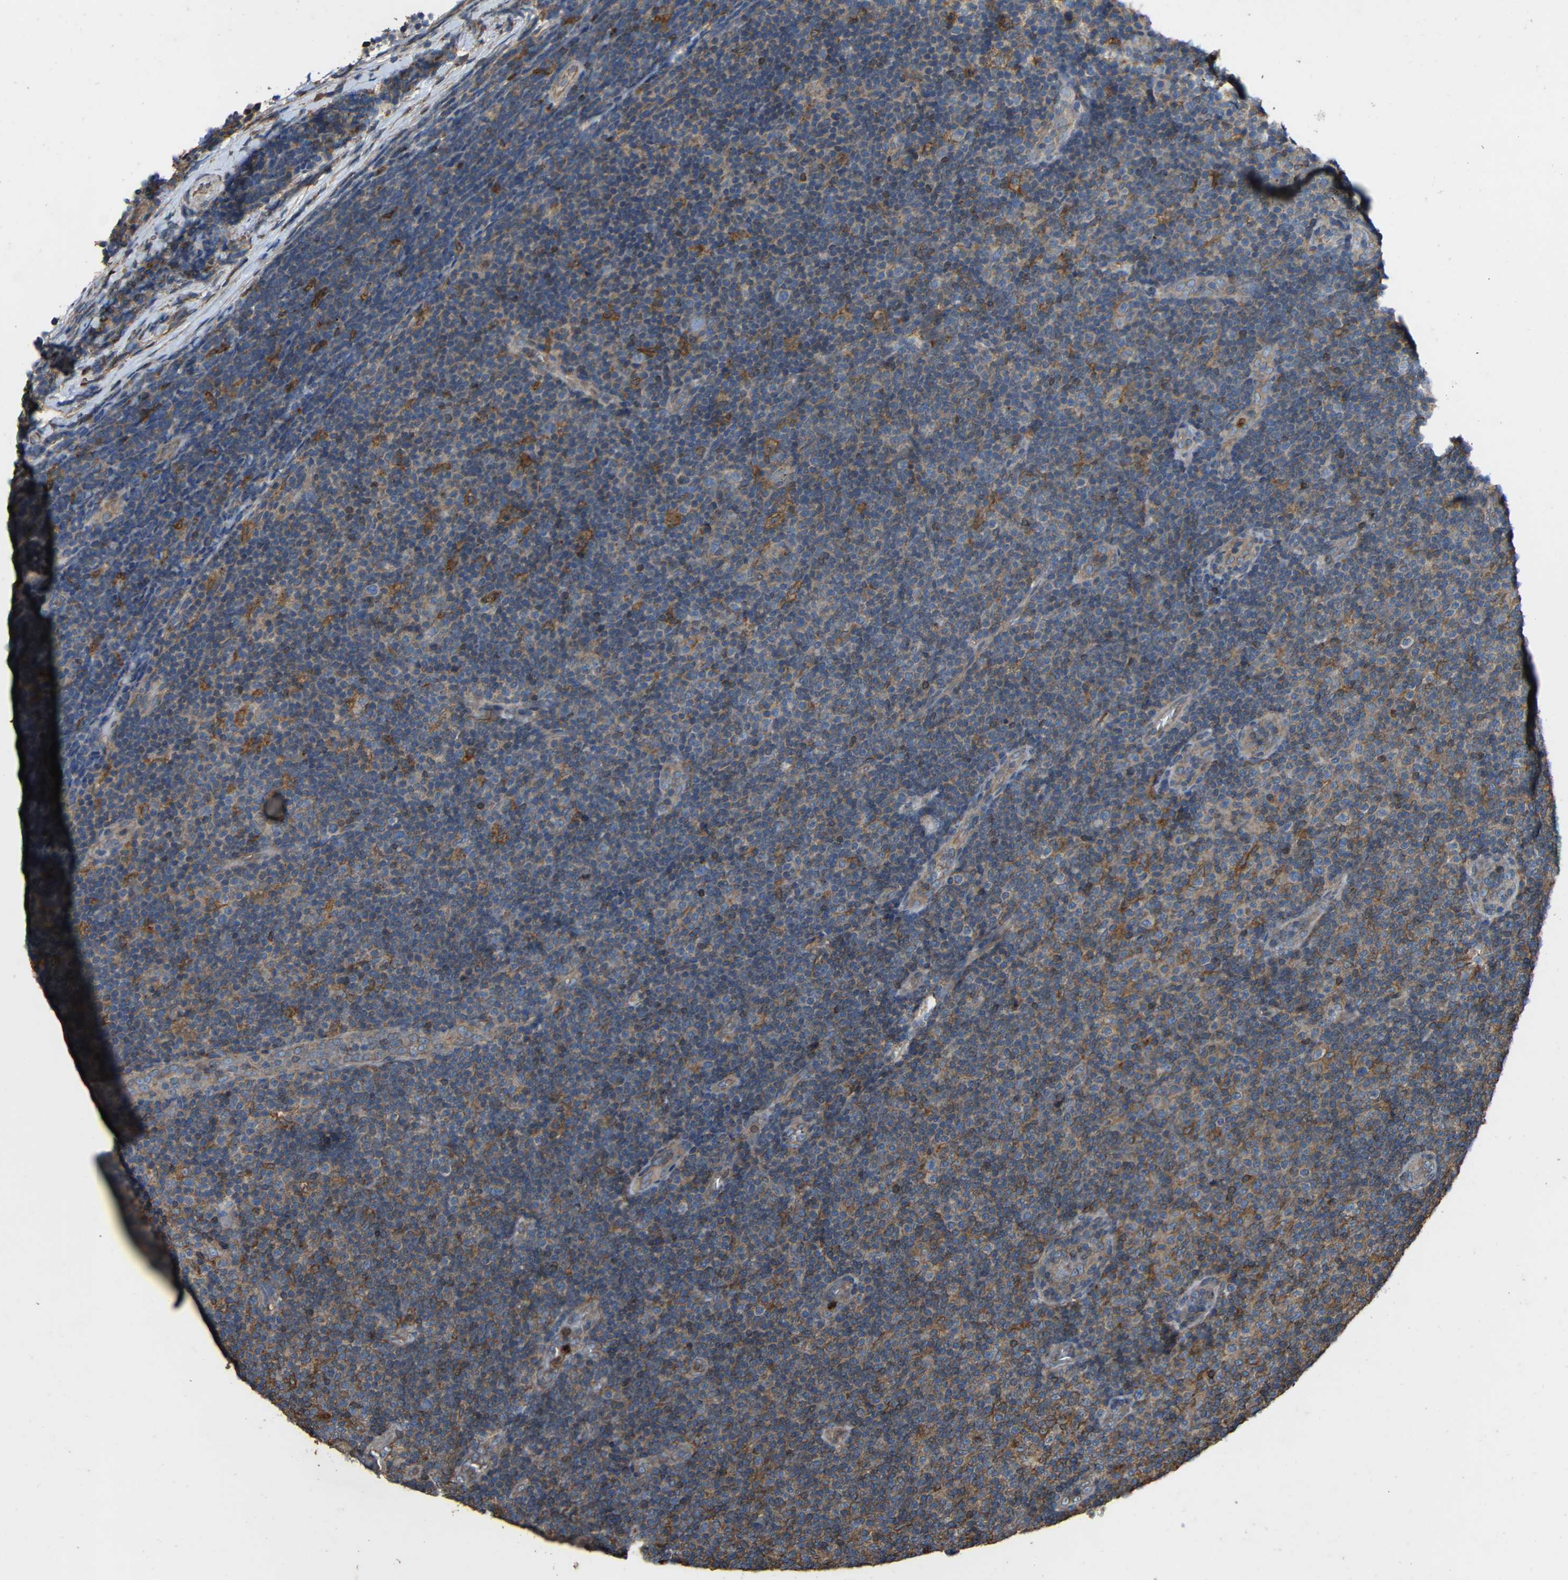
{"staining": {"intensity": "moderate", "quantity": "25%-75%", "location": "cytoplasmic/membranous"}, "tissue": "lymphoma", "cell_type": "Tumor cells", "image_type": "cancer", "snomed": [{"axis": "morphology", "description": "Malignant lymphoma, non-Hodgkin's type, Low grade"}, {"axis": "topography", "description": "Lymph node"}], "caption": "Tumor cells show medium levels of moderate cytoplasmic/membranous expression in about 25%-75% of cells in malignant lymphoma, non-Hodgkin's type (low-grade).", "gene": "TREM2", "patient": {"sex": "male", "age": 83}}